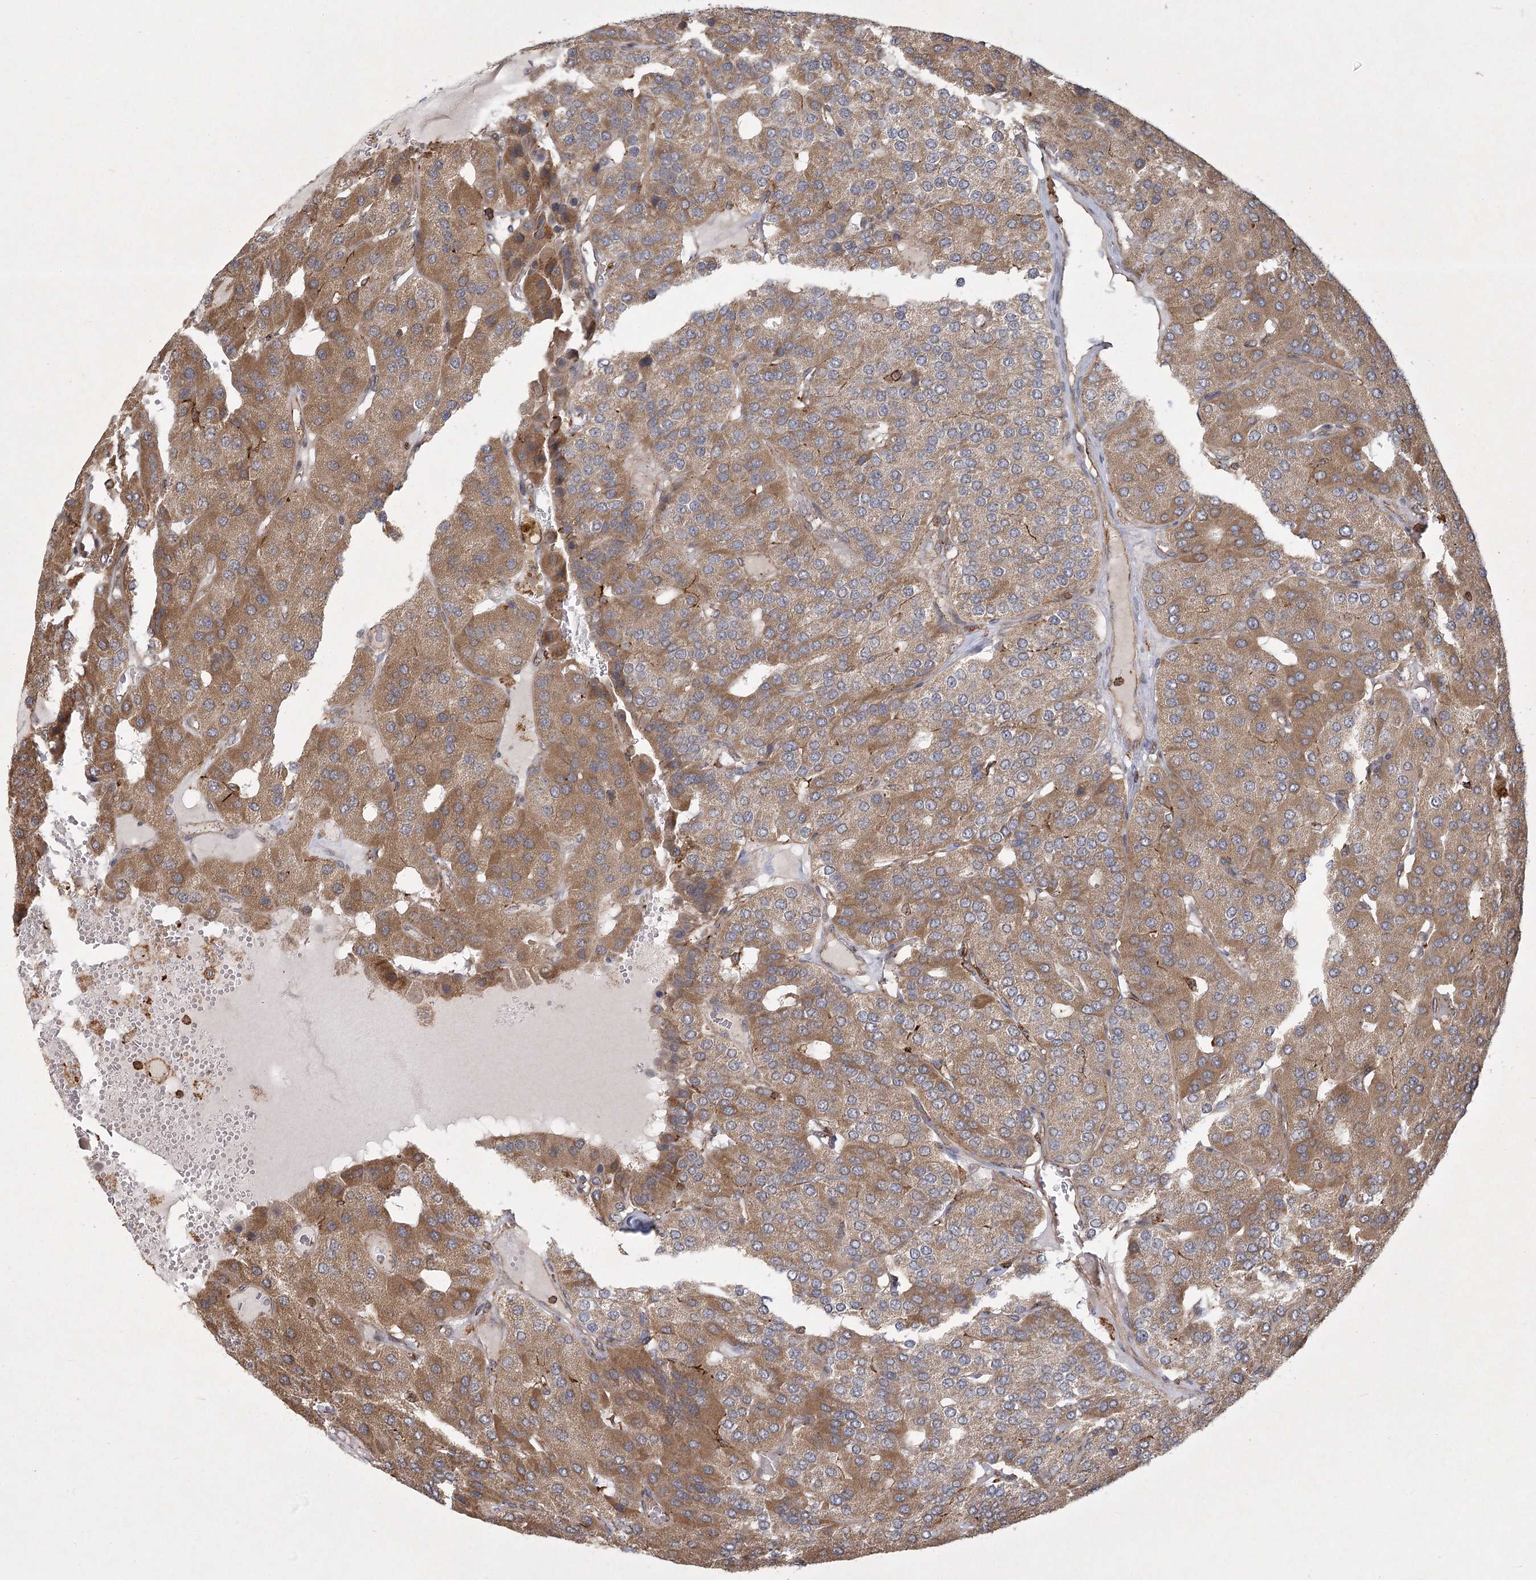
{"staining": {"intensity": "moderate", "quantity": ">75%", "location": "cytoplasmic/membranous"}, "tissue": "parathyroid gland", "cell_type": "Glandular cells", "image_type": "normal", "snomed": [{"axis": "morphology", "description": "Normal tissue, NOS"}, {"axis": "morphology", "description": "Adenoma, NOS"}, {"axis": "topography", "description": "Parathyroid gland"}], "caption": "A brown stain highlights moderate cytoplasmic/membranous expression of a protein in glandular cells of unremarkable human parathyroid gland. The staining was performed using DAB to visualize the protein expression in brown, while the nuclei were stained in blue with hematoxylin (Magnification: 20x).", "gene": "MEPE", "patient": {"sex": "female", "age": 86}}